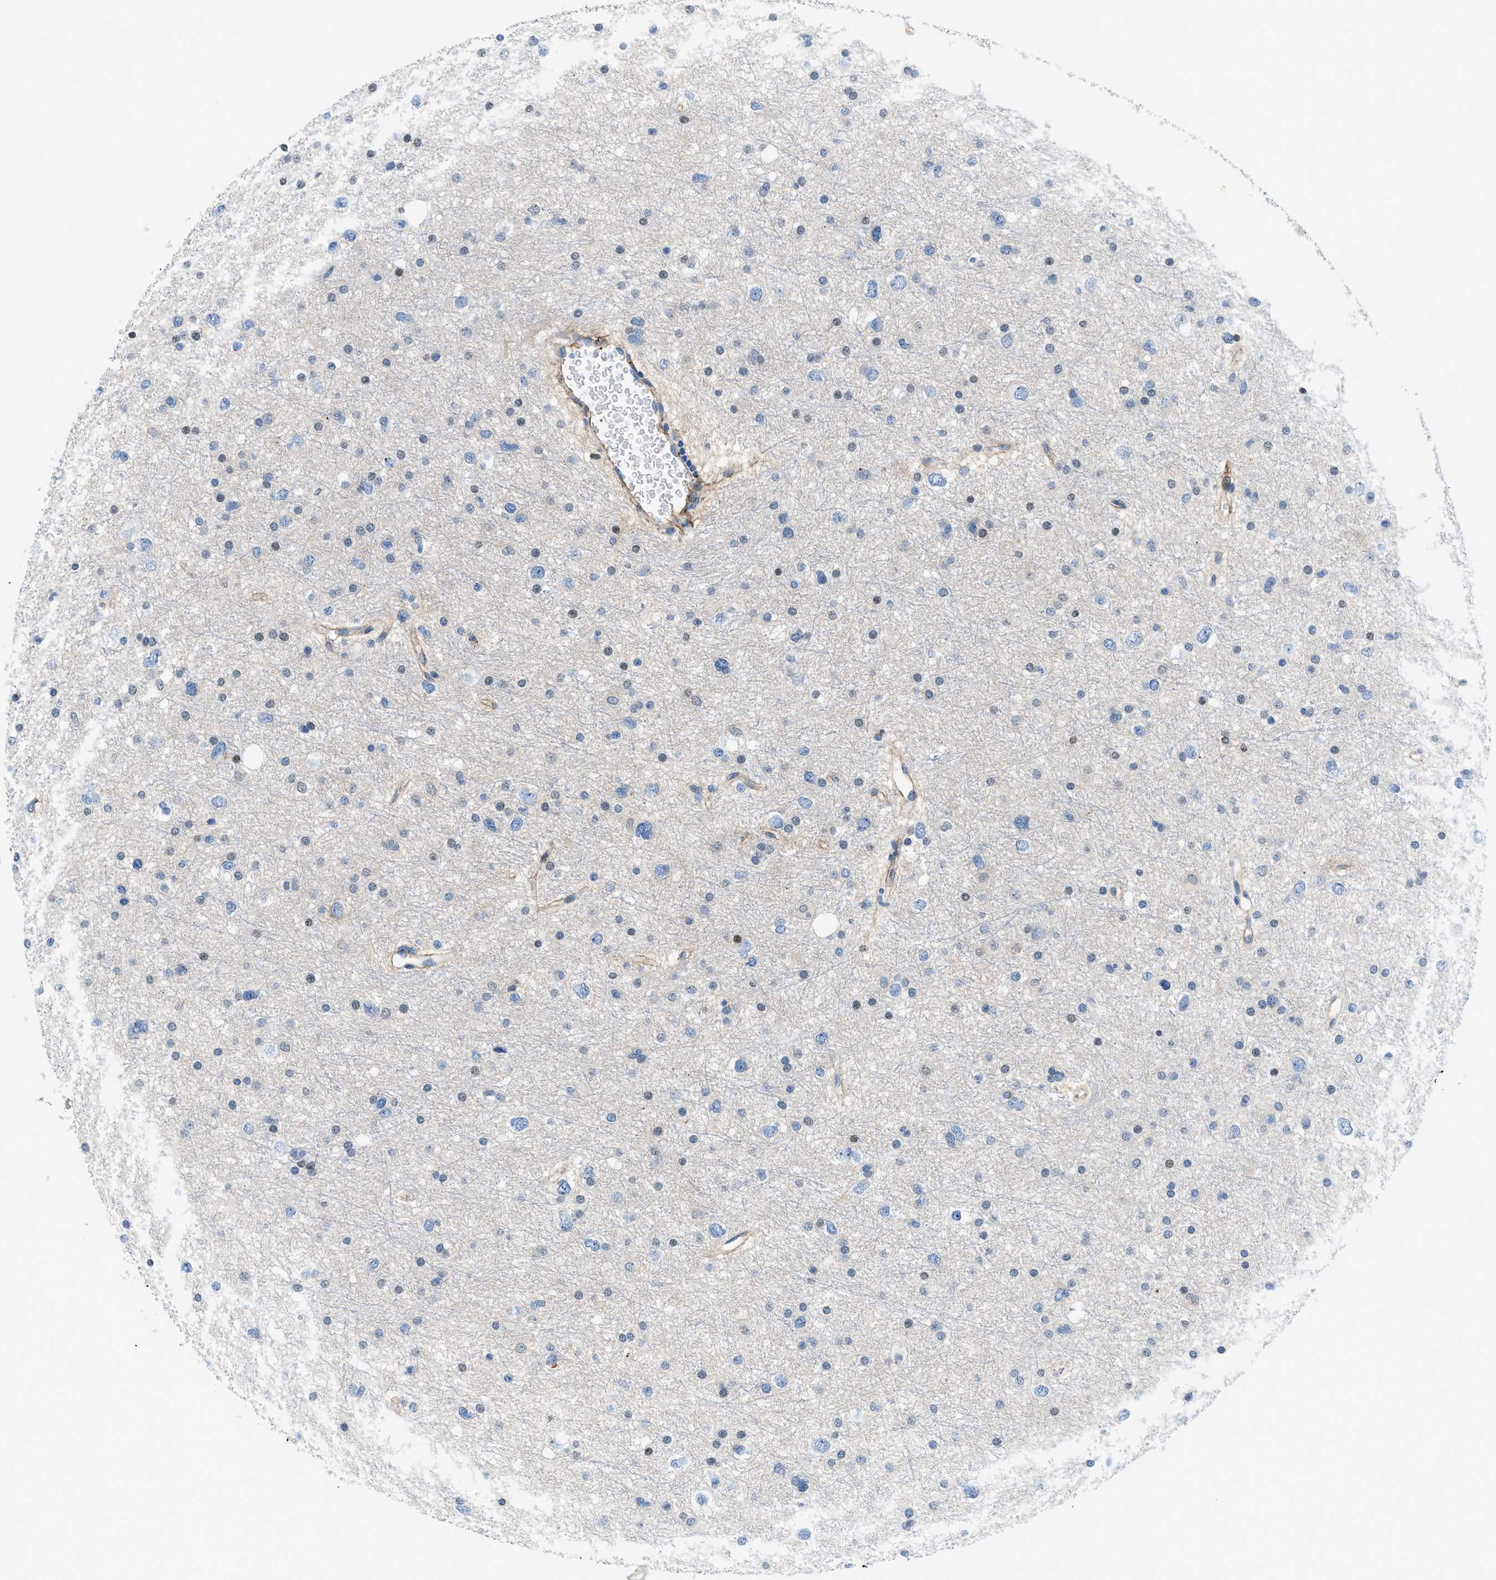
{"staining": {"intensity": "weak", "quantity": "<25%", "location": "nuclear"}, "tissue": "glioma", "cell_type": "Tumor cells", "image_type": "cancer", "snomed": [{"axis": "morphology", "description": "Glioma, malignant, Low grade"}, {"axis": "topography", "description": "Brain"}], "caption": "Immunohistochemical staining of malignant glioma (low-grade) shows no significant expression in tumor cells. (DAB immunohistochemistry visualized using brightfield microscopy, high magnification).", "gene": "FBN1", "patient": {"sex": "female", "age": 37}}